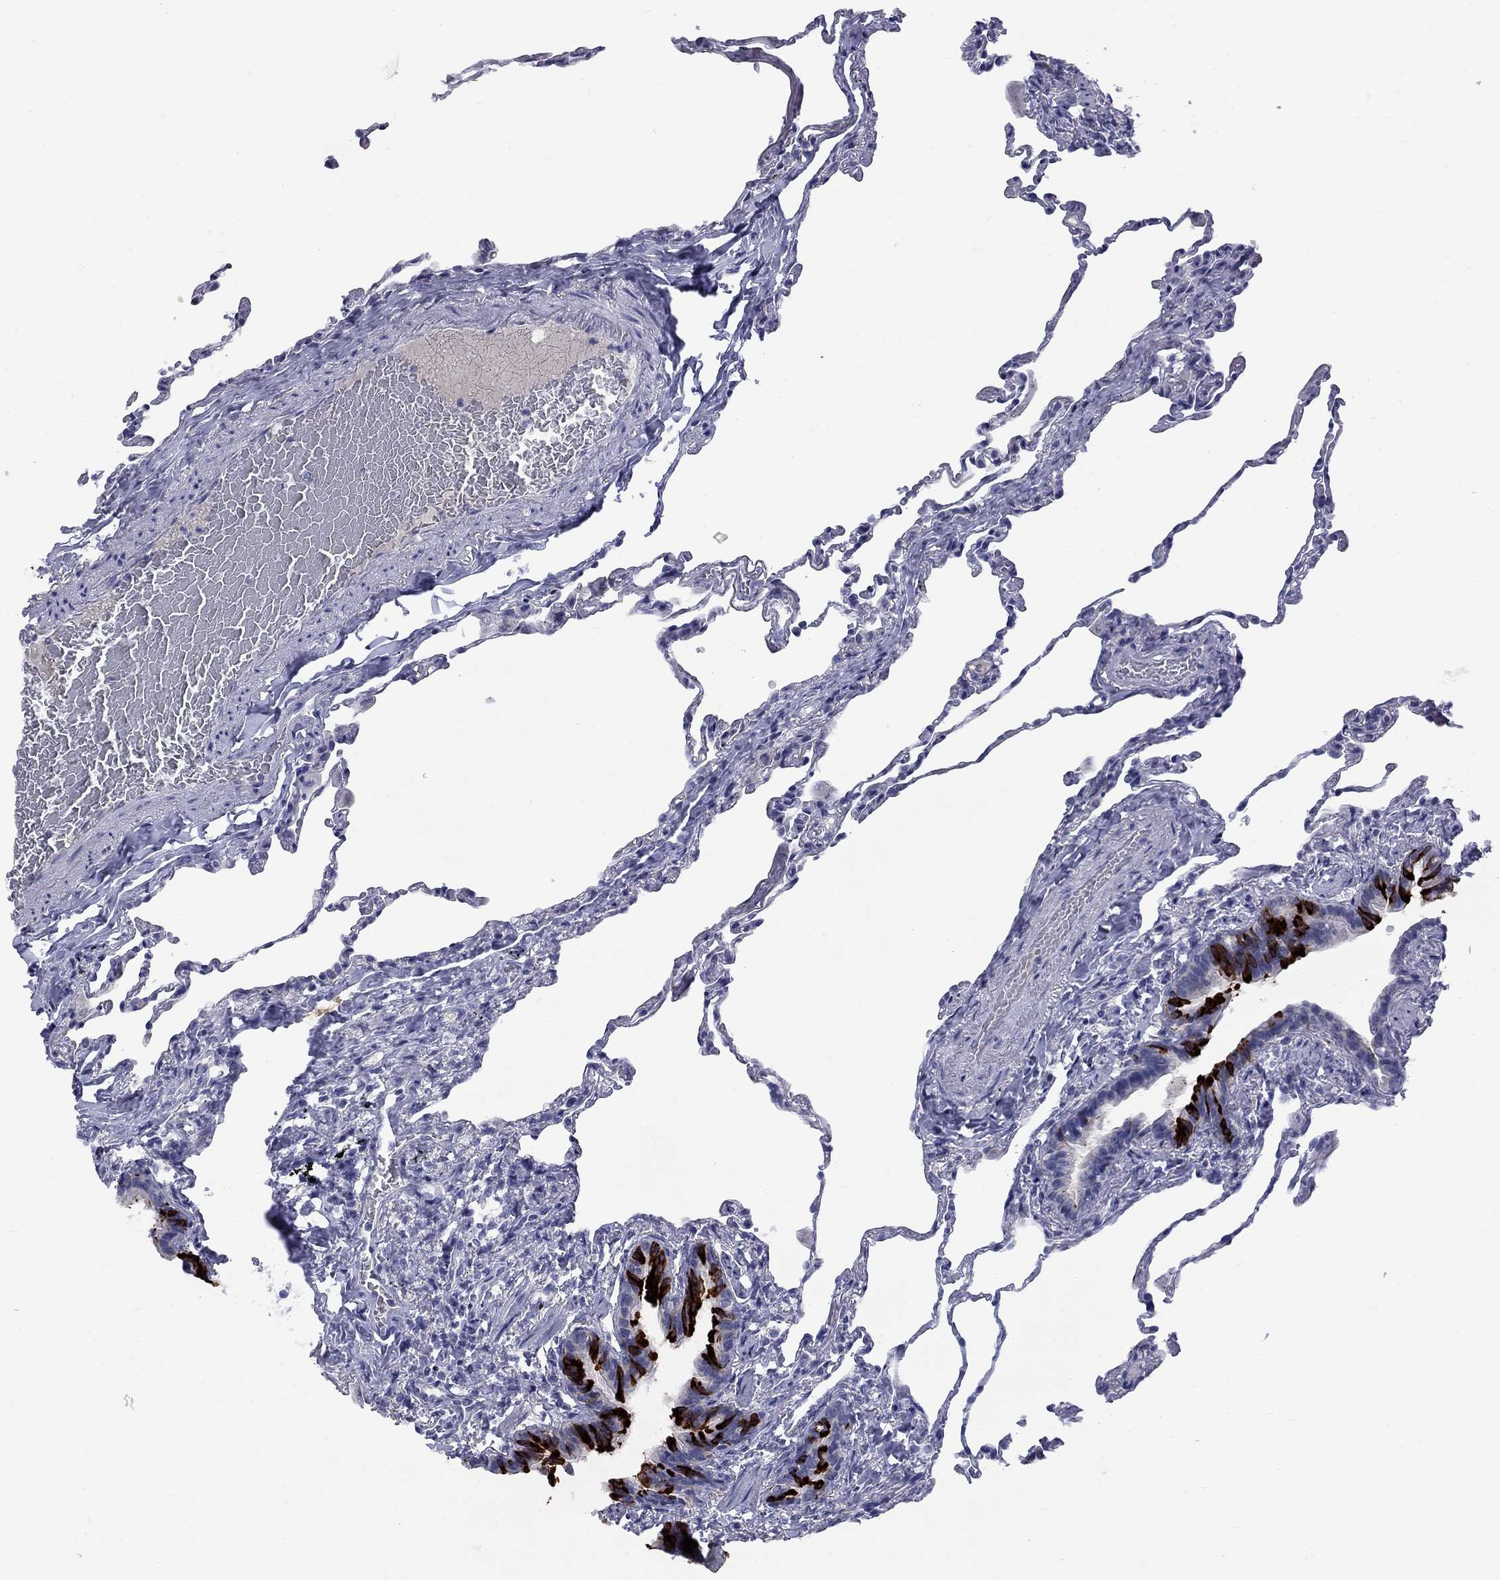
{"staining": {"intensity": "negative", "quantity": "none", "location": "none"}, "tissue": "lung", "cell_type": "Alveolar cells", "image_type": "normal", "snomed": [{"axis": "morphology", "description": "Normal tissue, NOS"}, {"axis": "topography", "description": "Lung"}], "caption": "A photomicrograph of human lung is negative for staining in alveolar cells.", "gene": "ABCB4", "patient": {"sex": "female", "age": 57}}